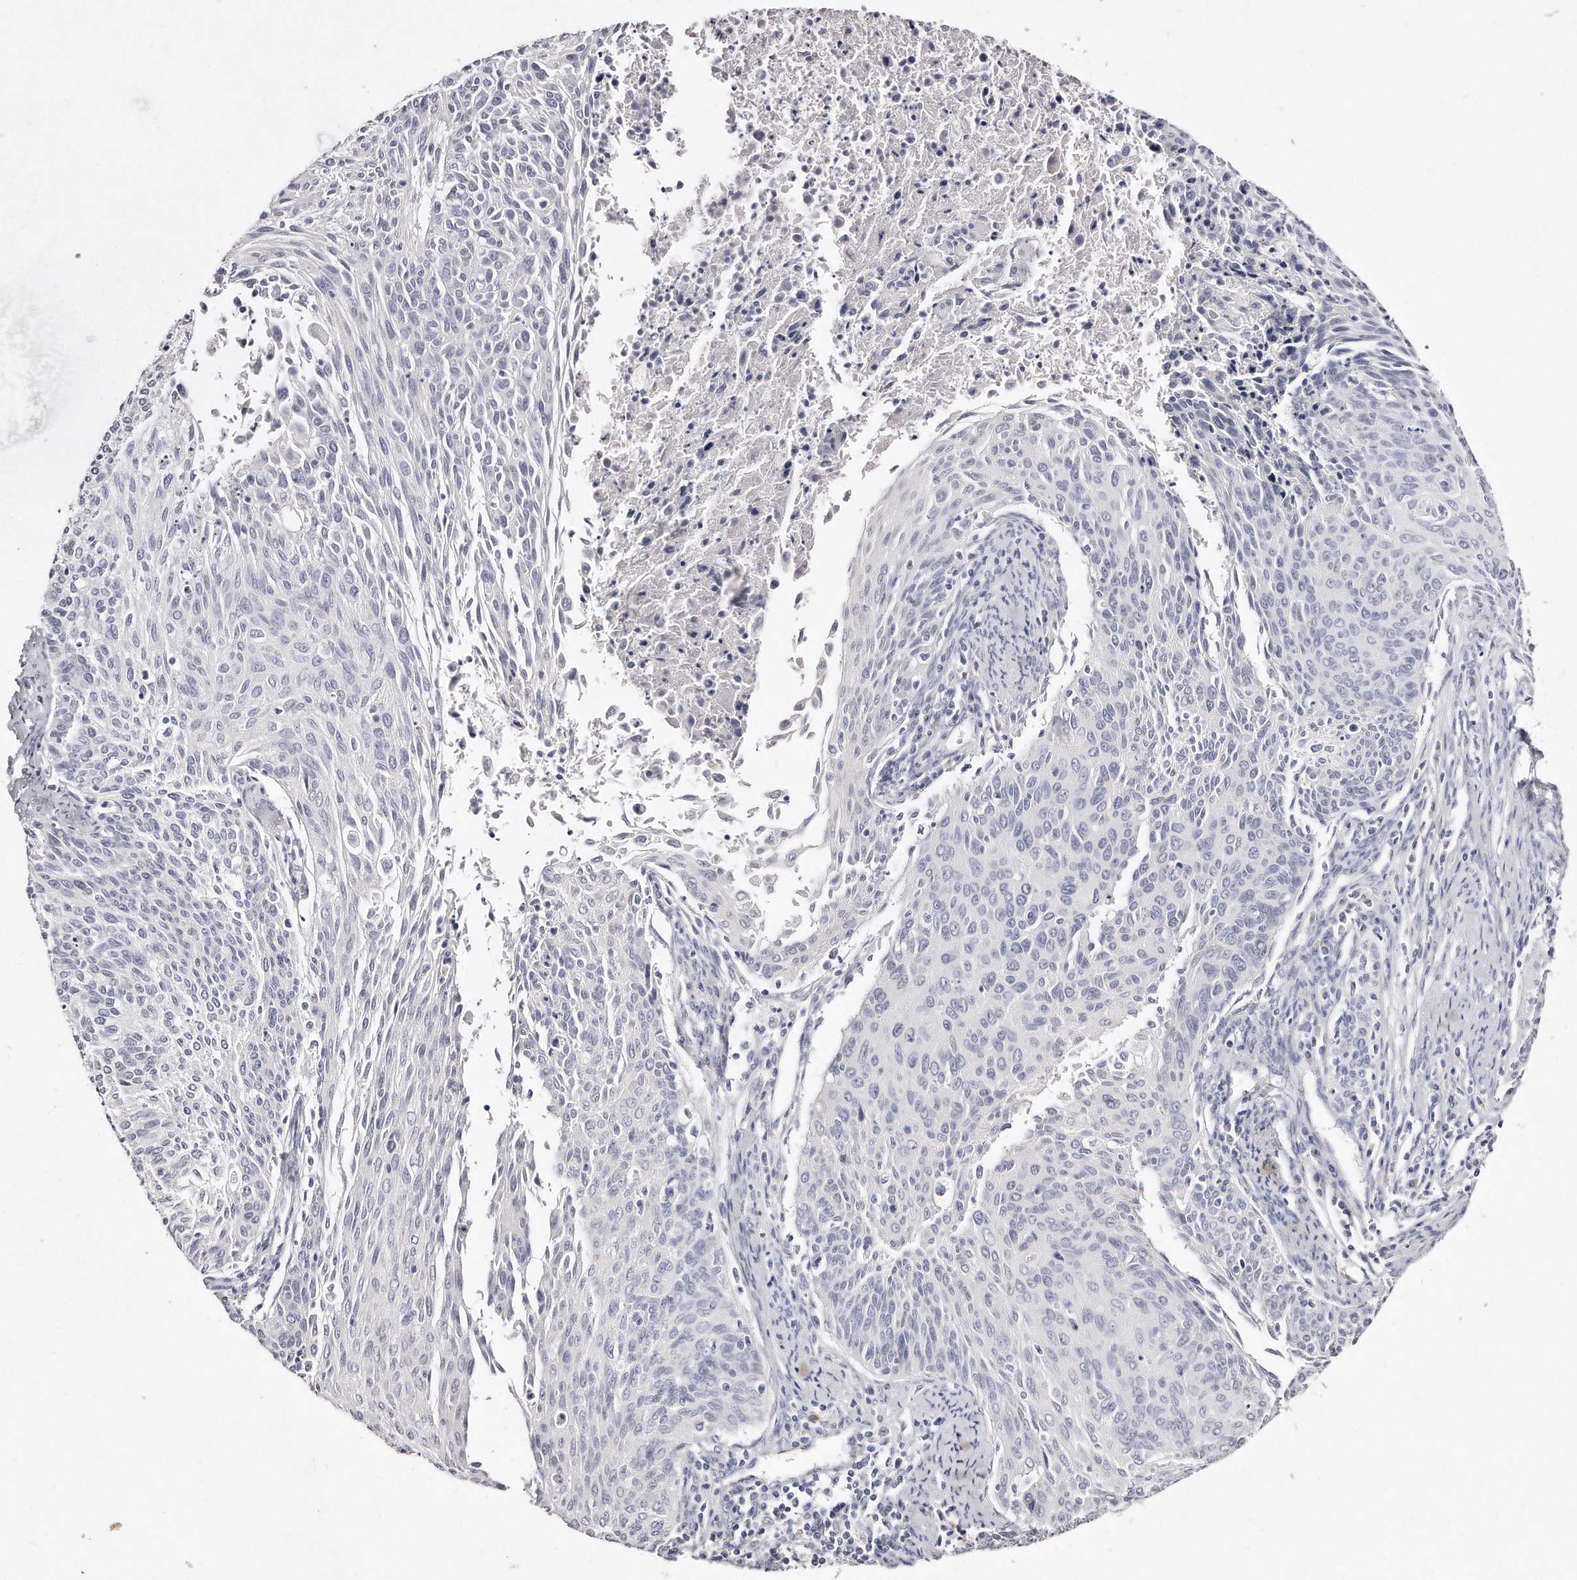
{"staining": {"intensity": "negative", "quantity": "none", "location": "none"}, "tissue": "cervical cancer", "cell_type": "Tumor cells", "image_type": "cancer", "snomed": [{"axis": "morphology", "description": "Squamous cell carcinoma, NOS"}, {"axis": "topography", "description": "Cervix"}], "caption": "The immunohistochemistry (IHC) photomicrograph has no significant staining in tumor cells of cervical squamous cell carcinoma tissue. Nuclei are stained in blue.", "gene": "GDA", "patient": {"sex": "female", "age": 55}}